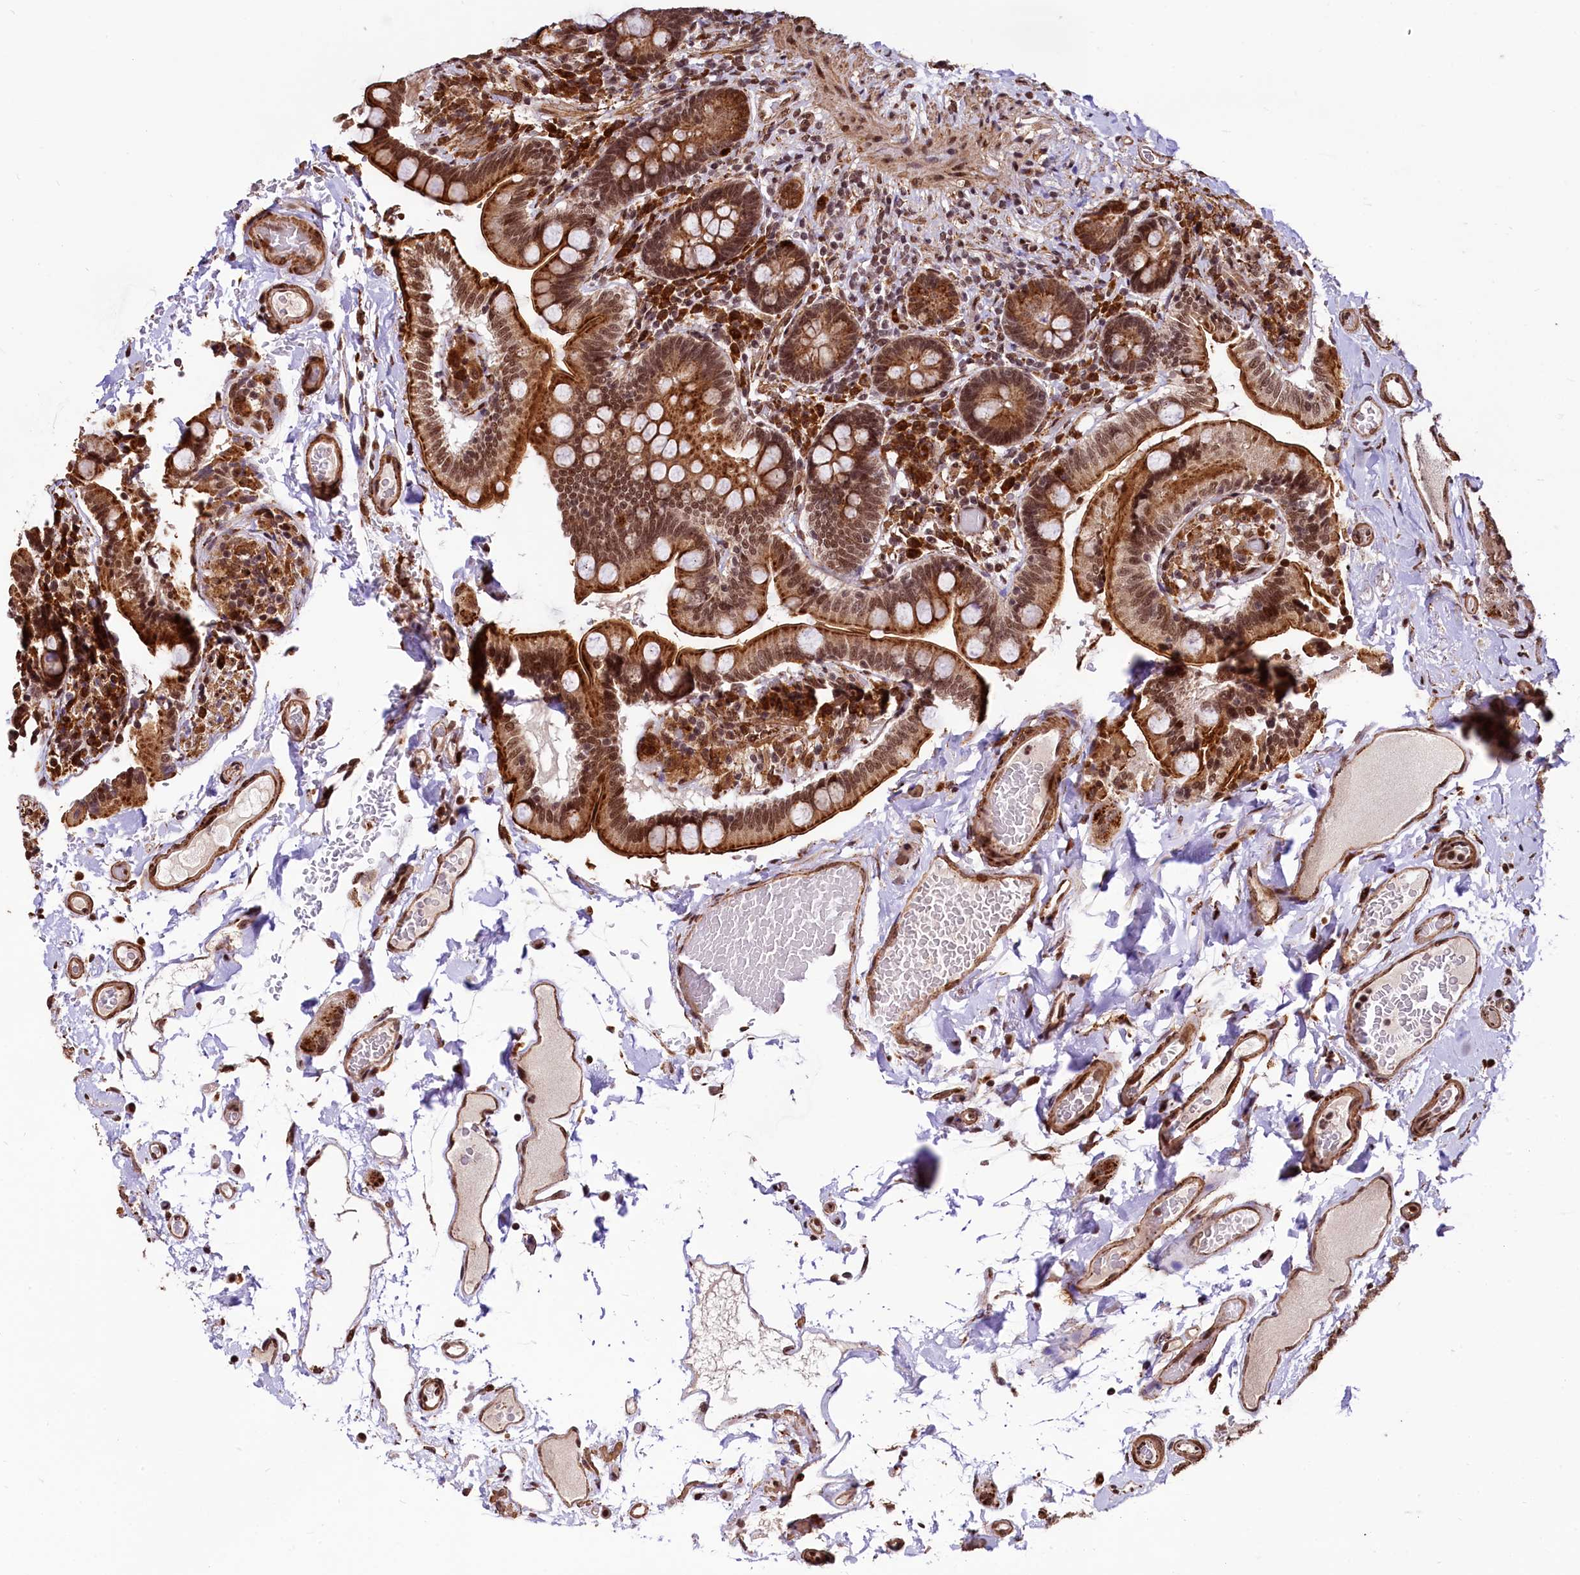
{"staining": {"intensity": "strong", "quantity": ">75%", "location": "cytoplasmic/membranous,nuclear"}, "tissue": "small intestine", "cell_type": "Glandular cells", "image_type": "normal", "snomed": [{"axis": "morphology", "description": "Normal tissue, NOS"}, {"axis": "topography", "description": "Small intestine"}], "caption": "Small intestine stained with DAB (3,3'-diaminobenzidine) immunohistochemistry displays high levels of strong cytoplasmic/membranous,nuclear positivity in approximately >75% of glandular cells. (DAB IHC, brown staining for protein, blue staining for nuclei).", "gene": "PDS5B", "patient": {"sex": "female", "age": 64}}